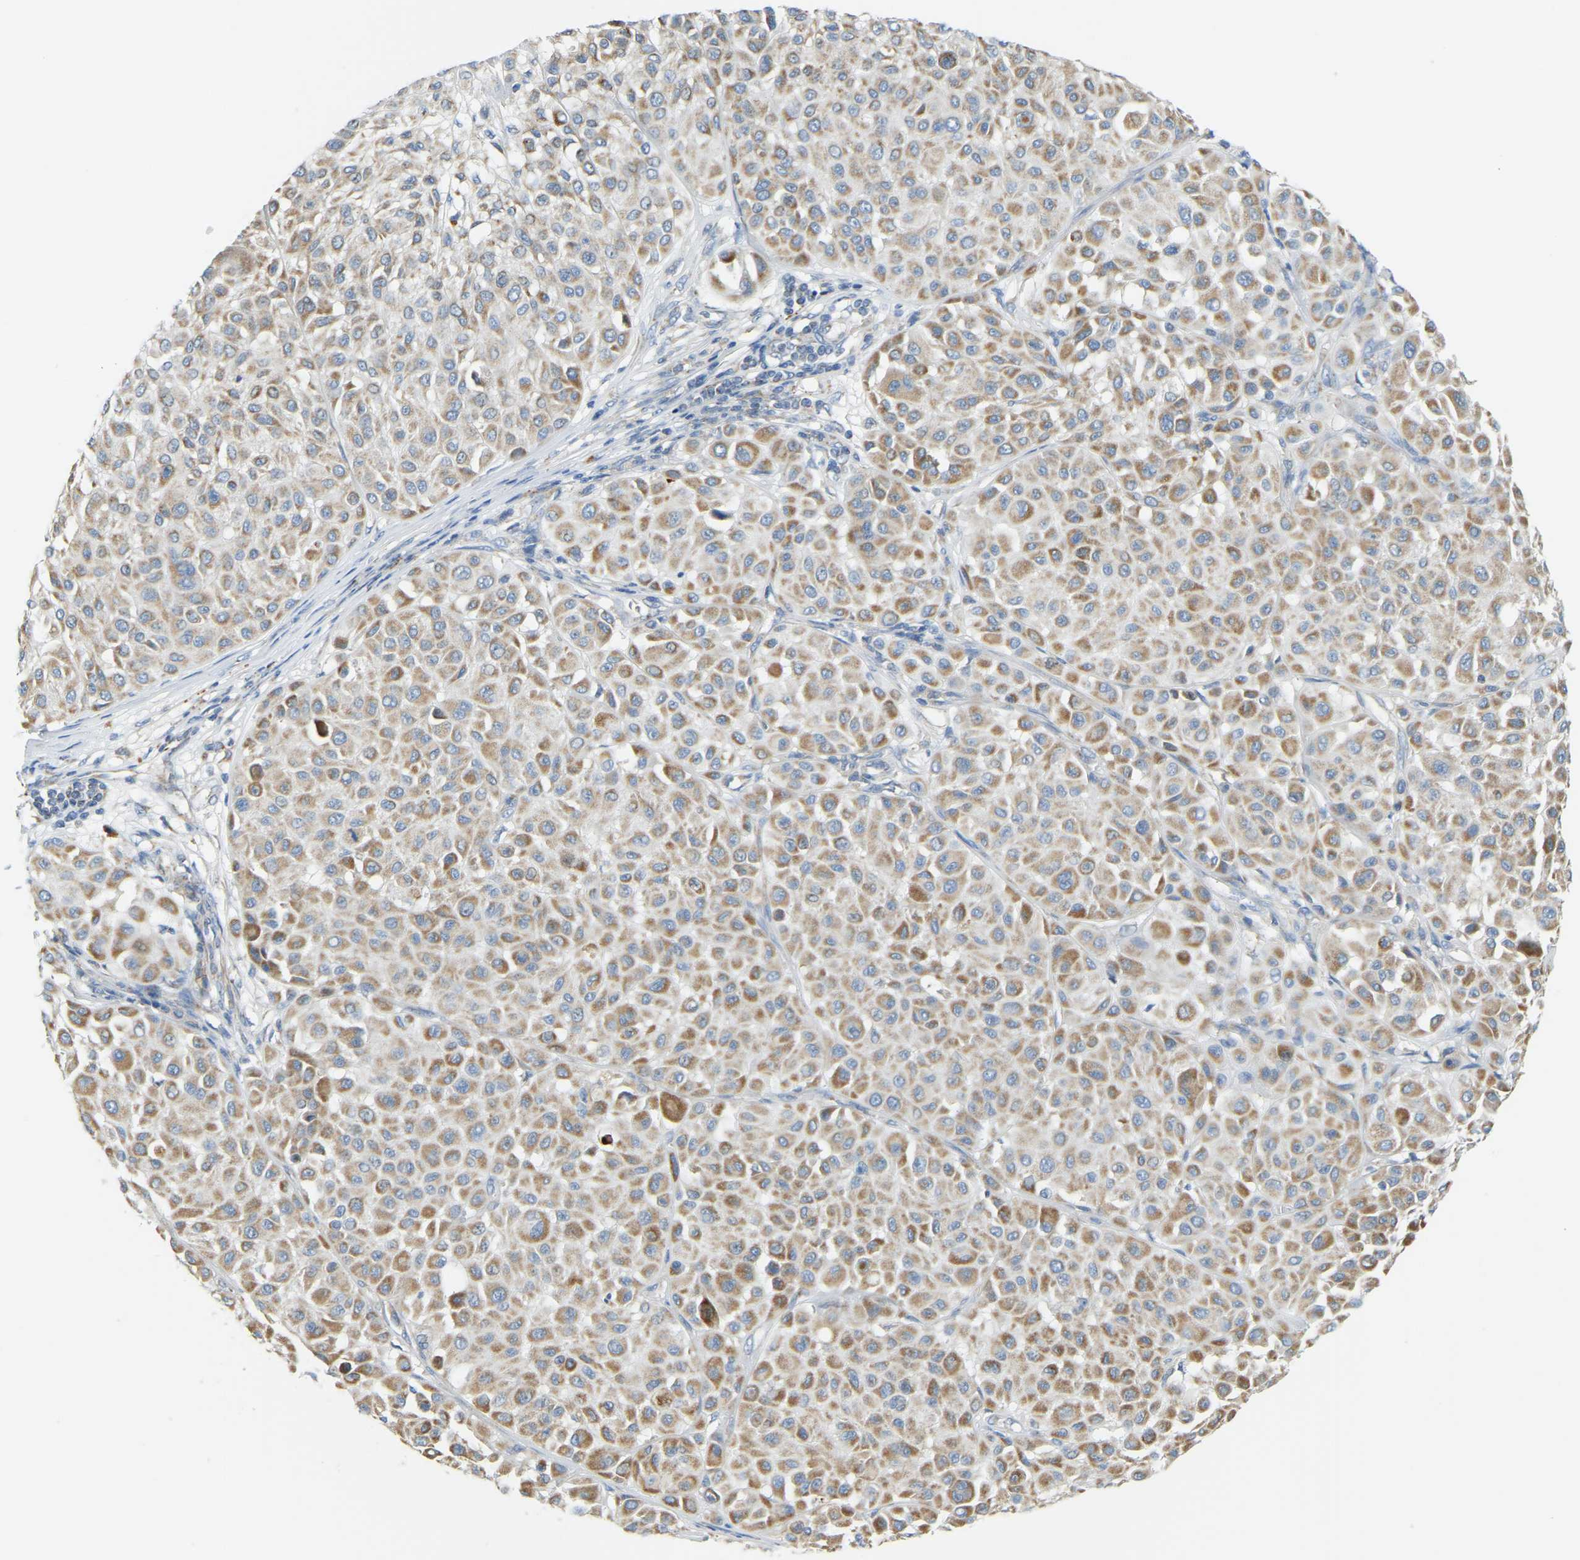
{"staining": {"intensity": "moderate", "quantity": ">75%", "location": "cytoplasmic/membranous"}, "tissue": "melanoma", "cell_type": "Tumor cells", "image_type": "cancer", "snomed": [{"axis": "morphology", "description": "Malignant melanoma, Metastatic site"}, {"axis": "topography", "description": "Soft tissue"}], "caption": "IHC image of human melanoma stained for a protein (brown), which demonstrates medium levels of moderate cytoplasmic/membranous expression in about >75% of tumor cells.", "gene": "GDA", "patient": {"sex": "male", "age": 41}}